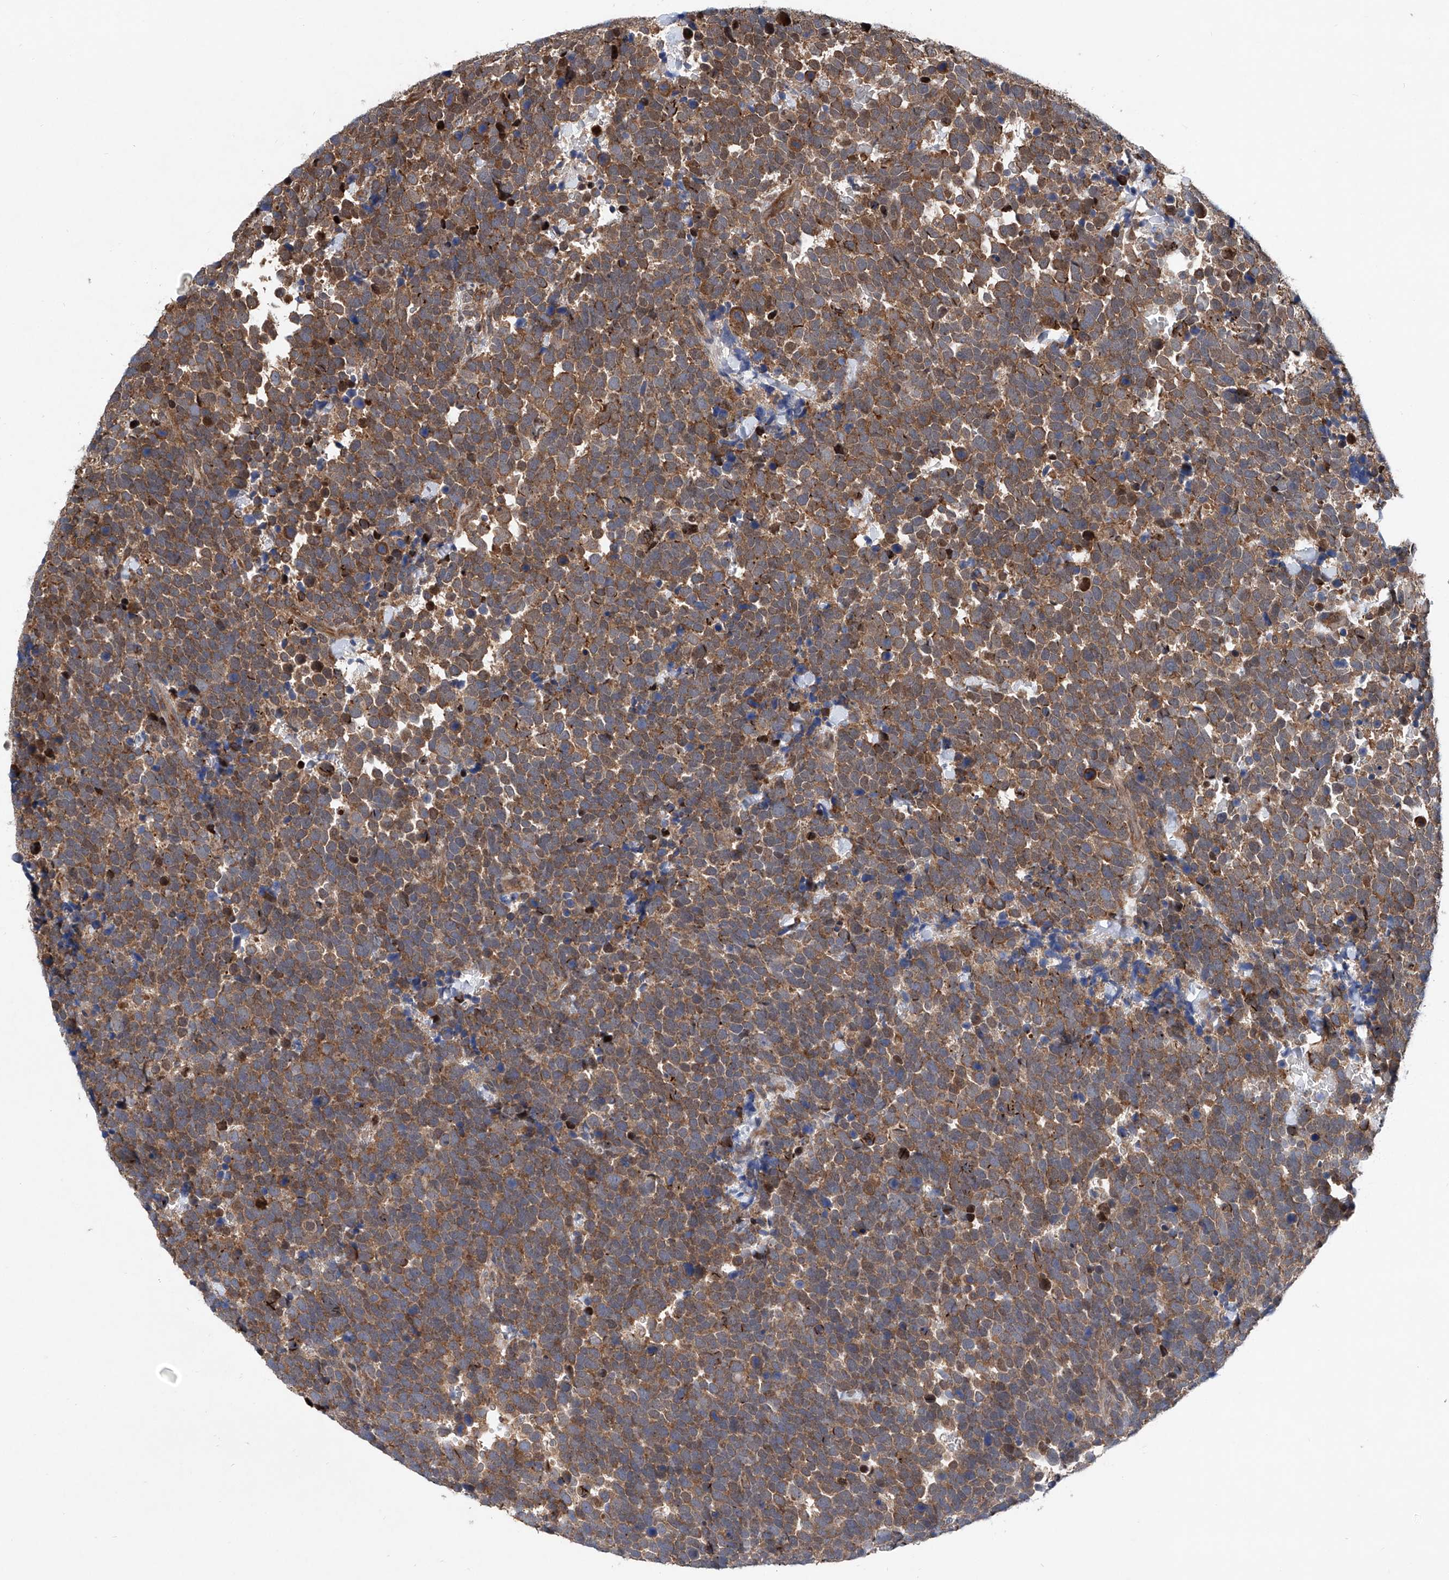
{"staining": {"intensity": "moderate", "quantity": ">75%", "location": "cytoplasmic/membranous"}, "tissue": "urothelial cancer", "cell_type": "Tumor cells", "image_type": "cancer", "snomed": [{"axis": "morphology", "description": "Urothelial carcinoma, High grade"}, {"axis": "topography", "description": "Urinary bladder"}], "caption": "Immunohistochemical staining of human urothelial cancer displays medium levels of moderate cytoplasmic/membranous expression in about >75% of tumor cells.", "gene": "NT5C3A", "patient": {"sex": "female", "age": 82}}